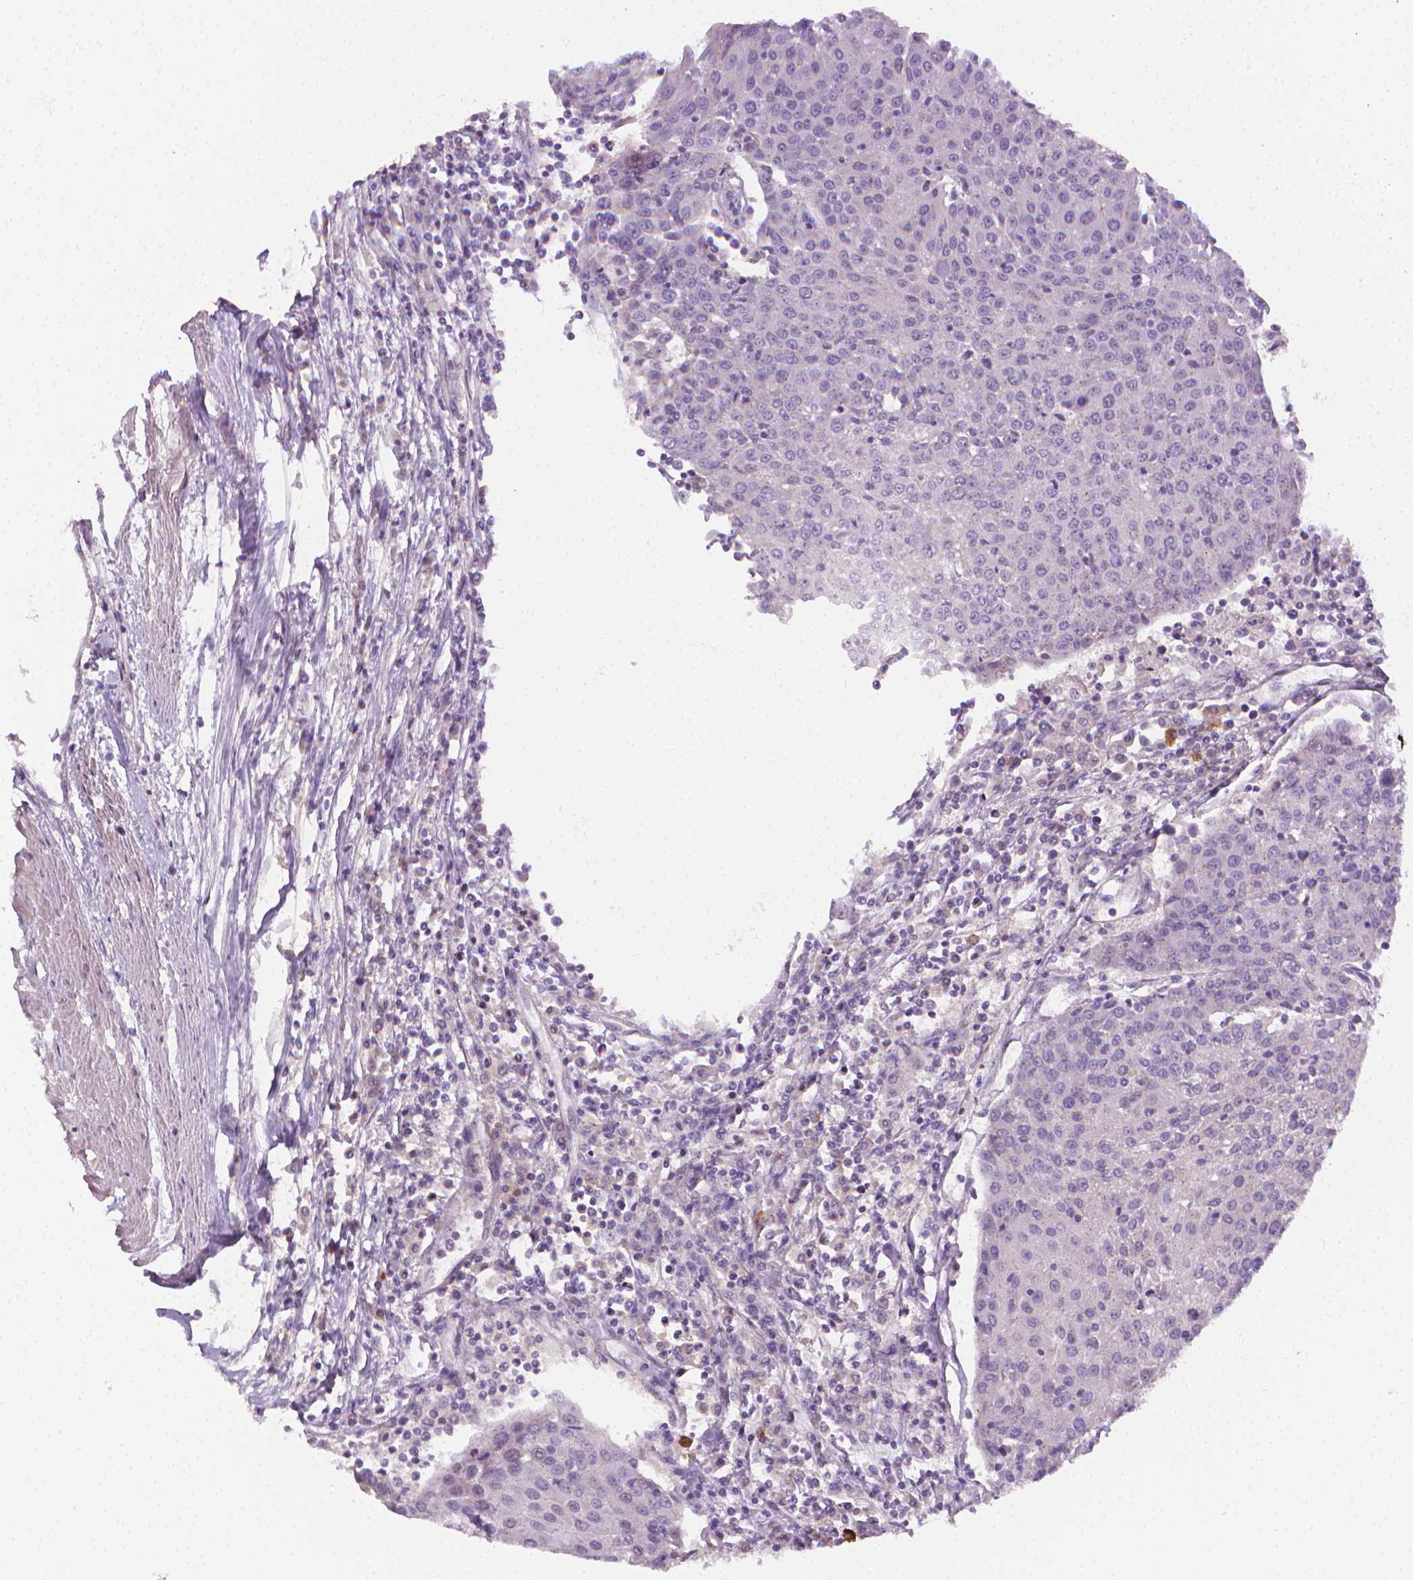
{"staining": {"intensity": "negative", "quantity": "none", "location": "none"}, "tissue": "urothelial cancer", "cell_type": "Tumor cells", "image_type": "cancer", "snomed": [{"axis": "morphology", "description": "Urothelial carcinoma, High grade"}, {"axis": "topography", "description": "Urinary bladder"}], "caption": "DAB (3,3'-diaminobenzidine) immunohistochemical staining of high-grade urothelial carcinoma demonstrates no significant expression in tumor cells.", "gene": "NCAN", "patient": {"sex": "female", "age": 85}}